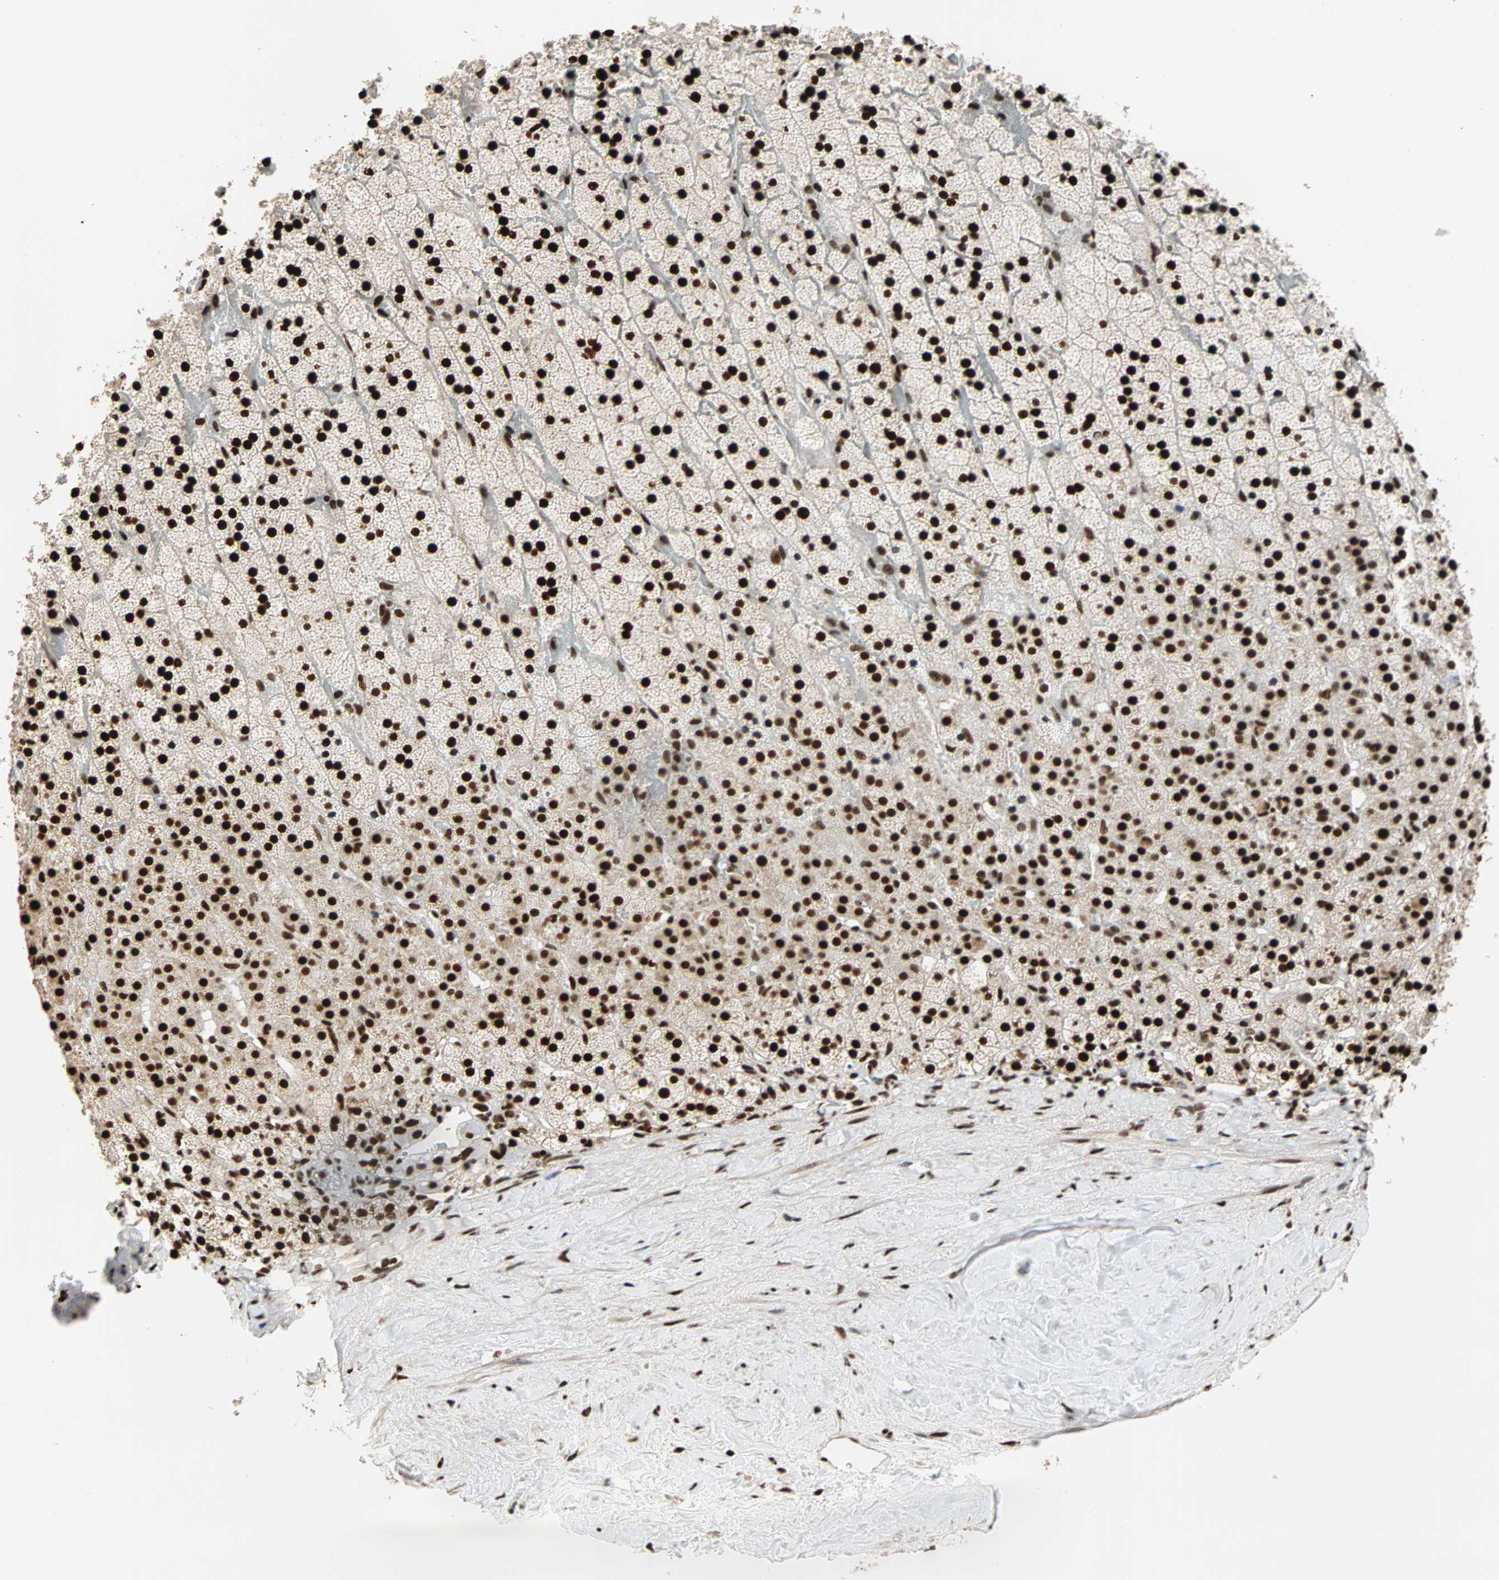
{"staining": {"intensity": "strong", "quantity": ">75%", "location": "nuclear"}, "tissue": "adrenal gland", "cell_type": "Glandular cells", "image_type": "normal", "snomed": [{"axis": "morphology", "description": "Normal tissue, NOS"}, {"axis": "topography", "description": "Adrenal gland"}], "caption": "Approximately >75% of glandular cells in normal adrenal gland show strong nuclear protein staining as visualized by brown immunohistochemical staining.", "gene": "ILF2", "patient": {"sex": "male", "age": 35}}